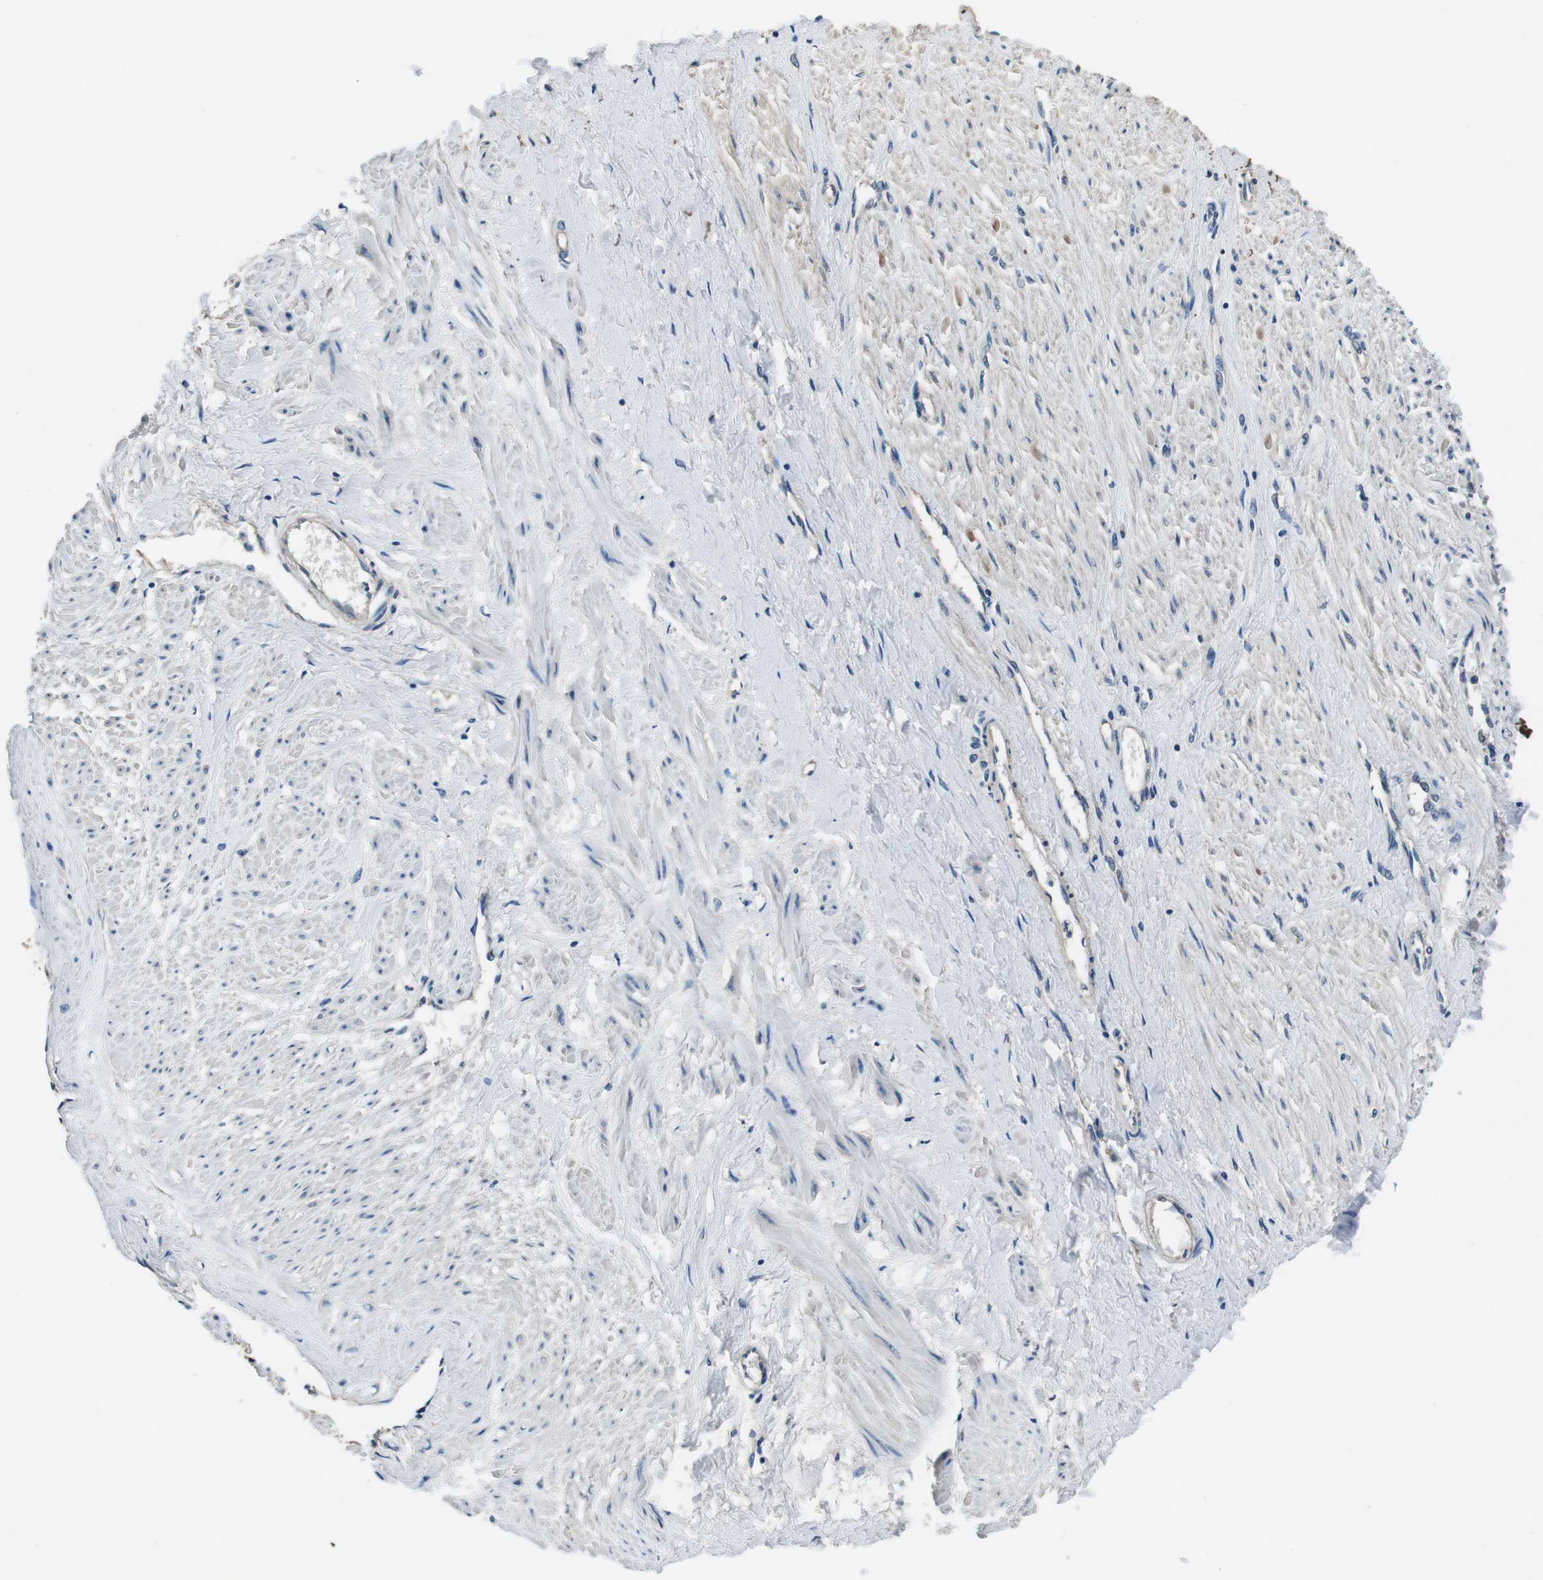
{"staining": {"intensity": "negative", "quantity": "none", "location": "none"}, "tissue": "smooth muscle", "cell_type": "Smooth muscle cells", "image_type": "normal", "snomed": [{"axis": "morphology", "description": "Normal tissue, NOS"}, {"axis": "topography", "description": "Smooth muscle"}, {"axis": "topography", "description": "Uterus"}], "caption": "Immunohistochemical staining of normal smooth muscle exhibits no significant expression in smooth muscle cells. Brightfield microscopy of IHC stained with DAB (3,3'-diaminobenzidine) (brown) and hematoxylin (blue), captured at high magnification.", "gene": "CASQ1", "patient": {"sex": "female", "age": 39}}